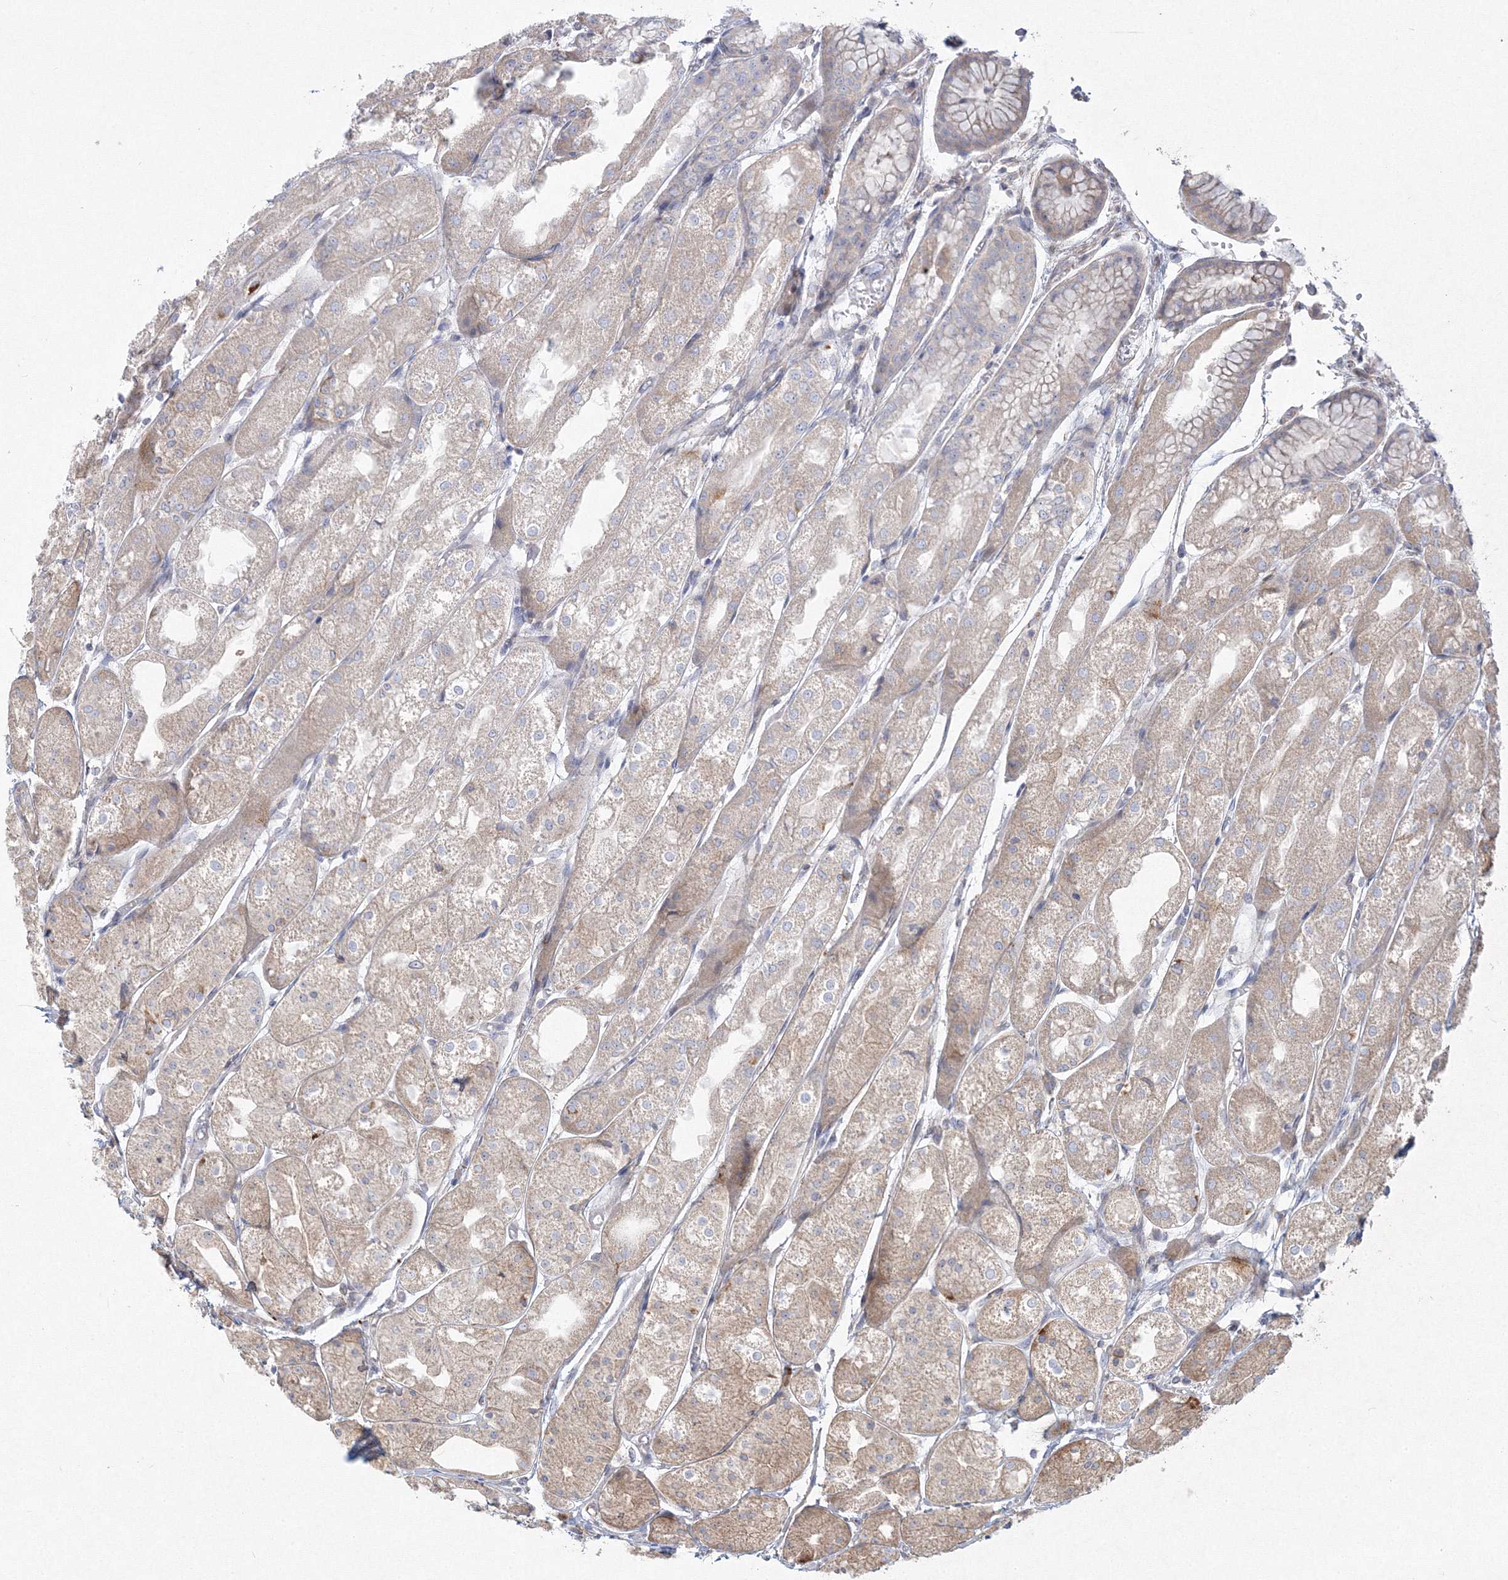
{"staining": {"intensity": "moderate", "quantity": "25%-75%", "location": "cytoplasmic/membranous"}, "tissue": "stomach", "cell_type": "Glandular cells", "image_type": "normal", "snomed": [{"axis": "morphology", "description": "Normal tissue, NOS"}, {"axis": "topography", "description": "Stomach, upper"}], "caption": "Immunohistochemical staining of normal stomach demonstrates medium levels of moderate cytoplasmic/membranous staining in approximately 25%-75% of glandular cells.", "gene": "WDR49", "patient": {"sex": "male", "age": 72}}